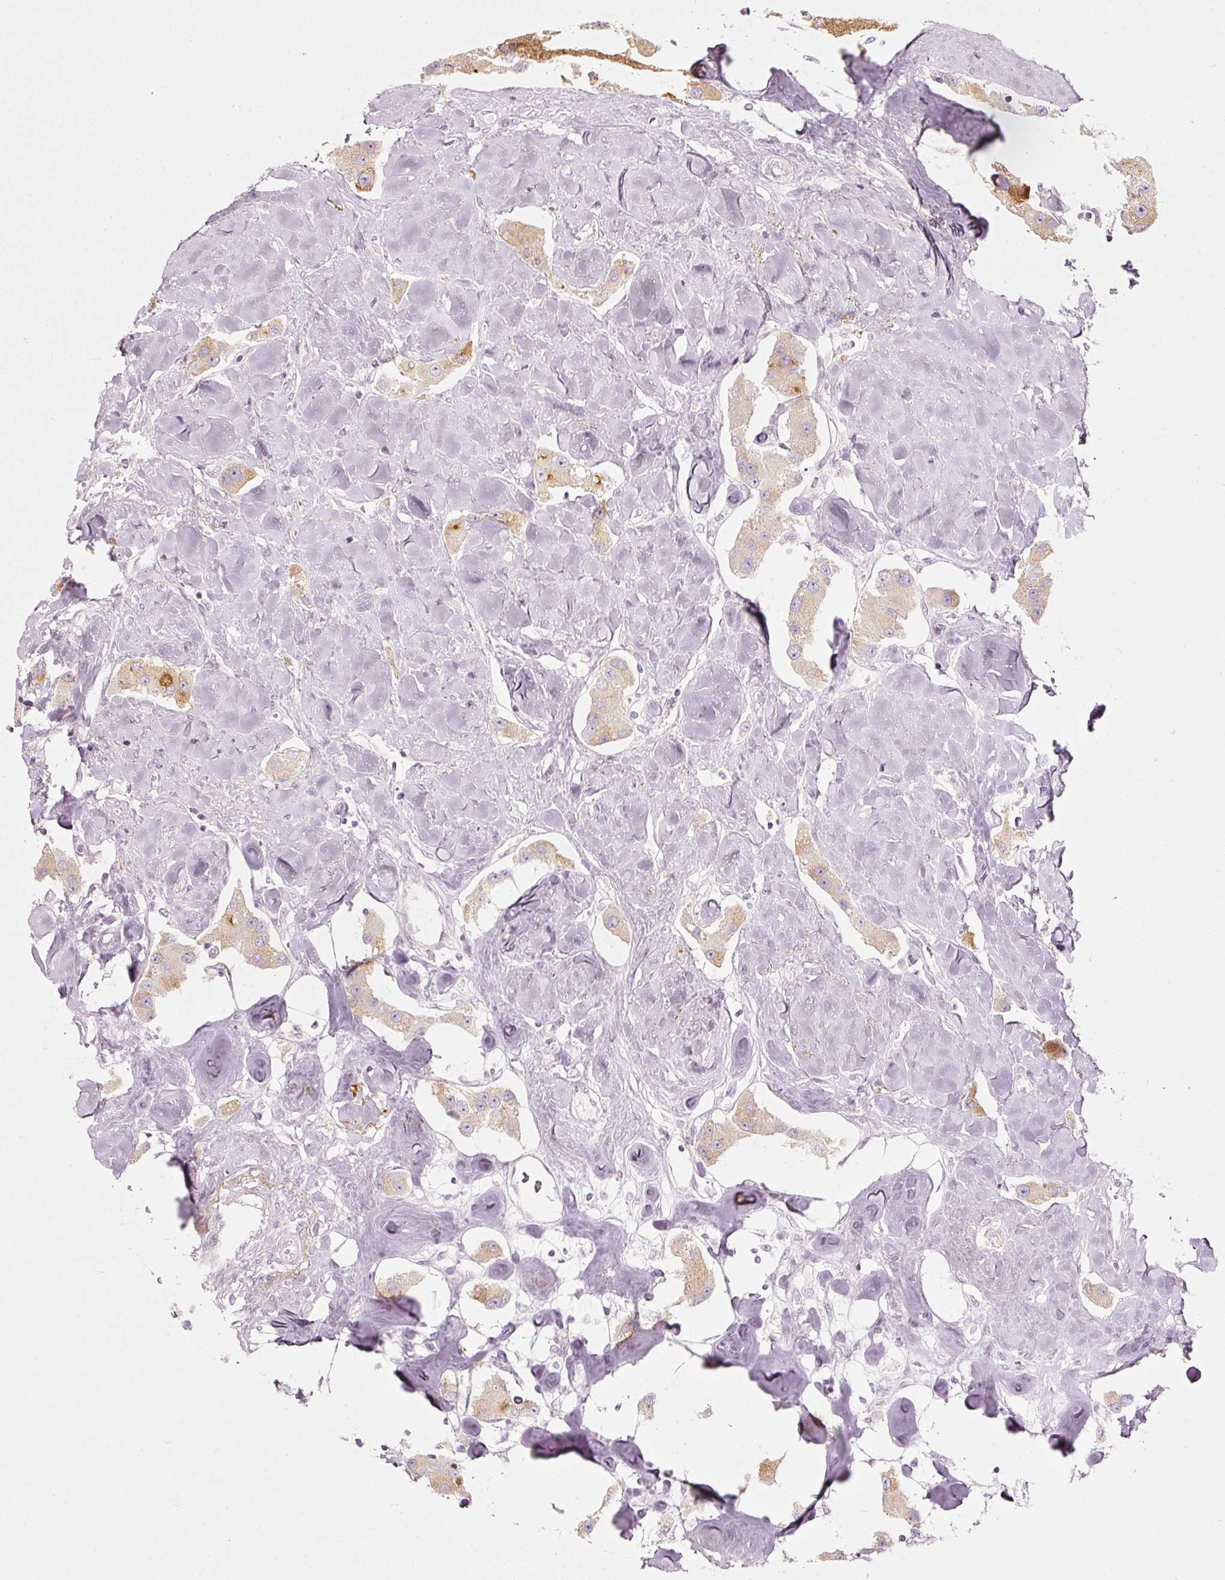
{"staining": {"intensity": "strong", "quantity": "<25%", "location": "cytoplasmic/membranous"}, "tissue": "carcinoid", "cell_type": "Tumor cells", "image_type": "cancer", "snomed": [{"axis": "morphology", "description": "Carcinoid, malignant, NOS"}, {"axis": "topography", "description": "Pancreas"}], "caption": "Strong cytoplasmic/membranous protein expression is appreciated in approximately <25% of tumor cells in malignant carcinoid. (DAB (3,3'-diaminobenzidine) IHC, brown staining for protein, blue staining for nuclei).", "gene": "SLC20A1", "patient": {"sex": "male", "age": 41}}